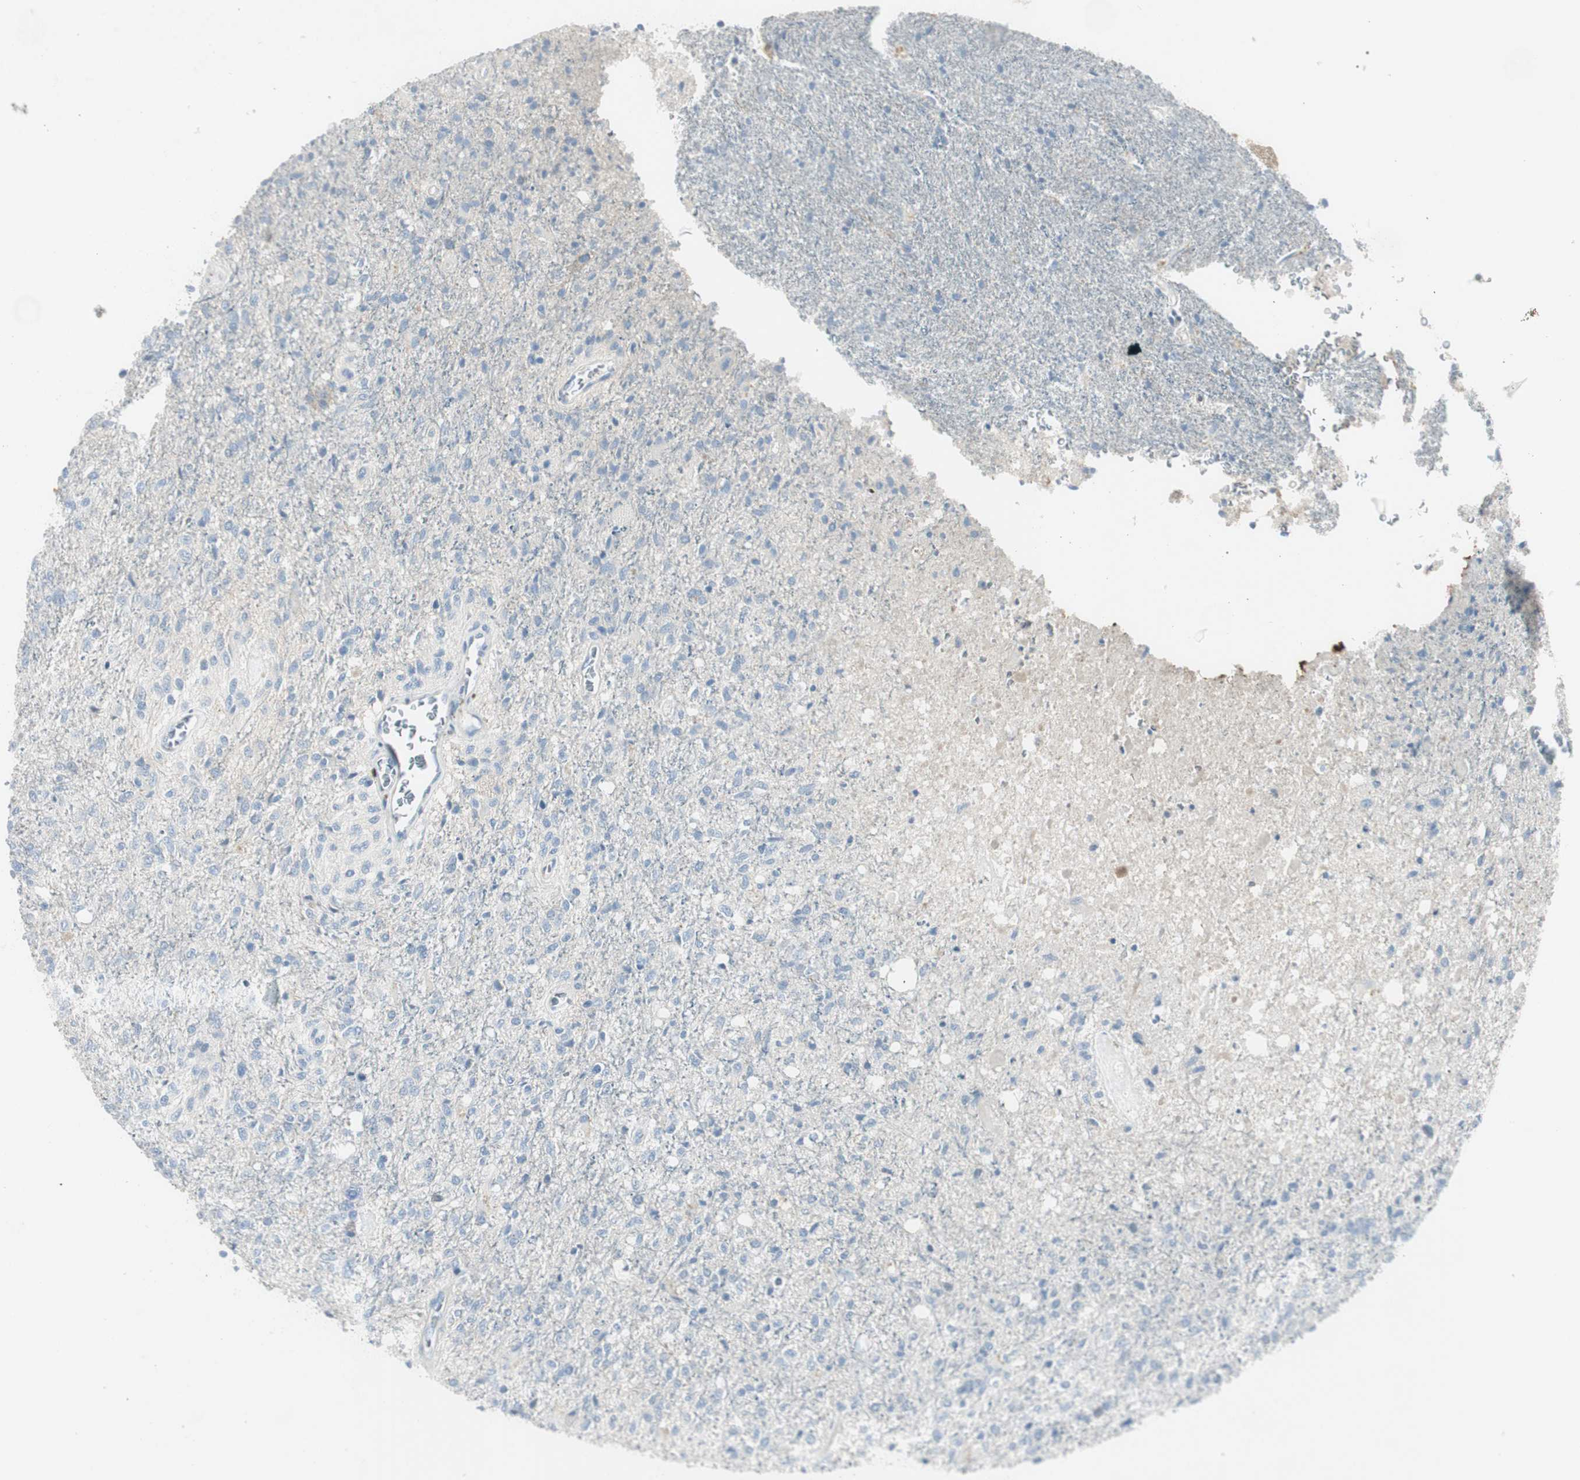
{"staining": {"intensity": "negative", "quantity": "none", "location": "none"}, "tissue": "glioma", "cell_type": "Tumor cells", "image_type": "cancer", "snomed": [{"axis": "morphology", "description": "Normal tissue, NOS"}, {"axis": "morphology", "description": "Glioma, malignant, High grade"}, {"axis": "topography", "description": "Cerebral cortex"}], "caption": "High power microscopy histopathology image of an immunohistochemistry (IHC) histopathology image of glioma, revealing no significant staining in tumor cells. (Brightfield microscopy of DAB IHC at high magnification).", "gene": "CACNA2D1", "patient": {"sex": "male", "age": 77}}